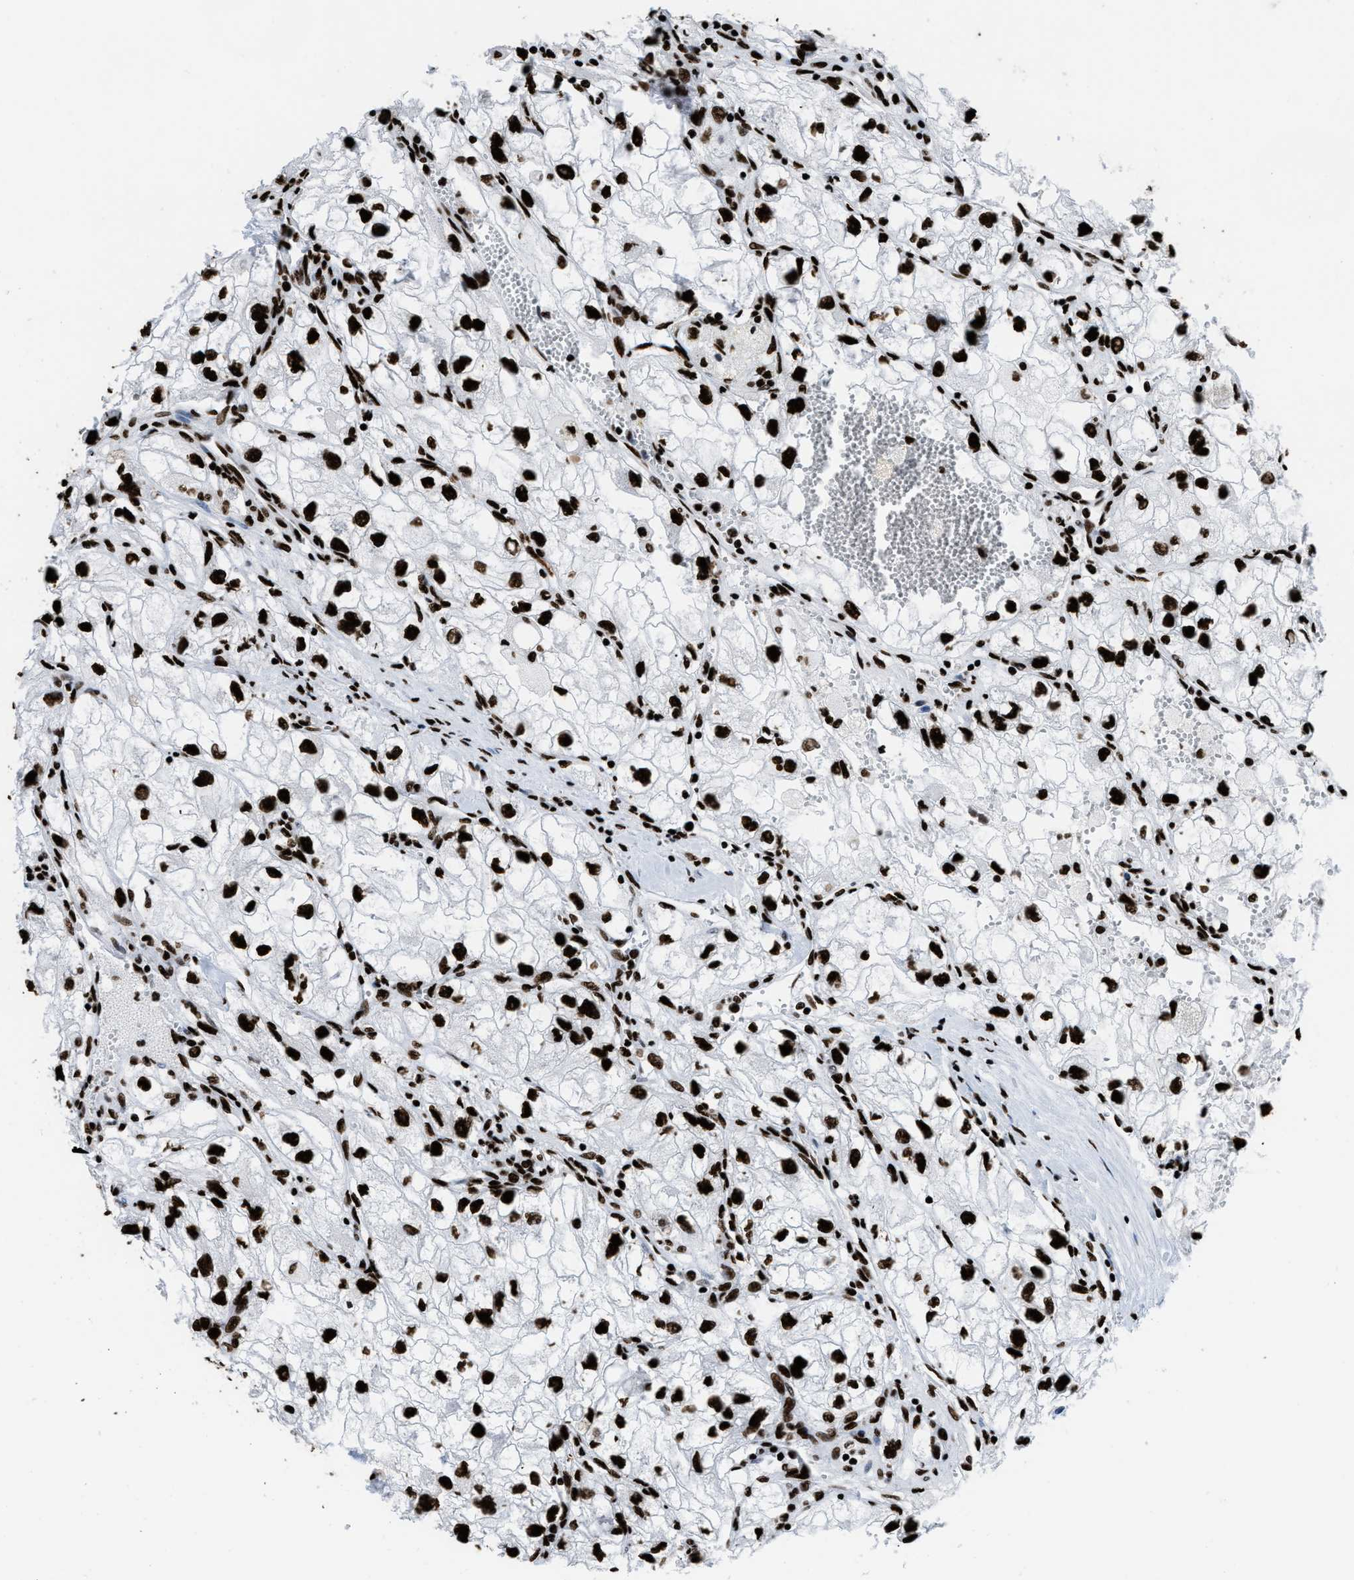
{"staining": {"intensity": "strong", "quantity": ">75%", "location": "nuclear"}, "tissue": "renal cancer", "cell_type": "Tumor cells", "image_type": "cancer", "snomed": [{"axis": "morphology", "description": "Adenocarcinoma, NOS"}, {"axis": "topography", "description": "Kidney"}], "caption": "About >75% of tumor cells in adenocarcinoma (renal) display strong nuclear protein expression as visualized by brown immunohistochemical staining.", "gene": "HNRNPM", "patient": {"sex": "female", "age": 70}}